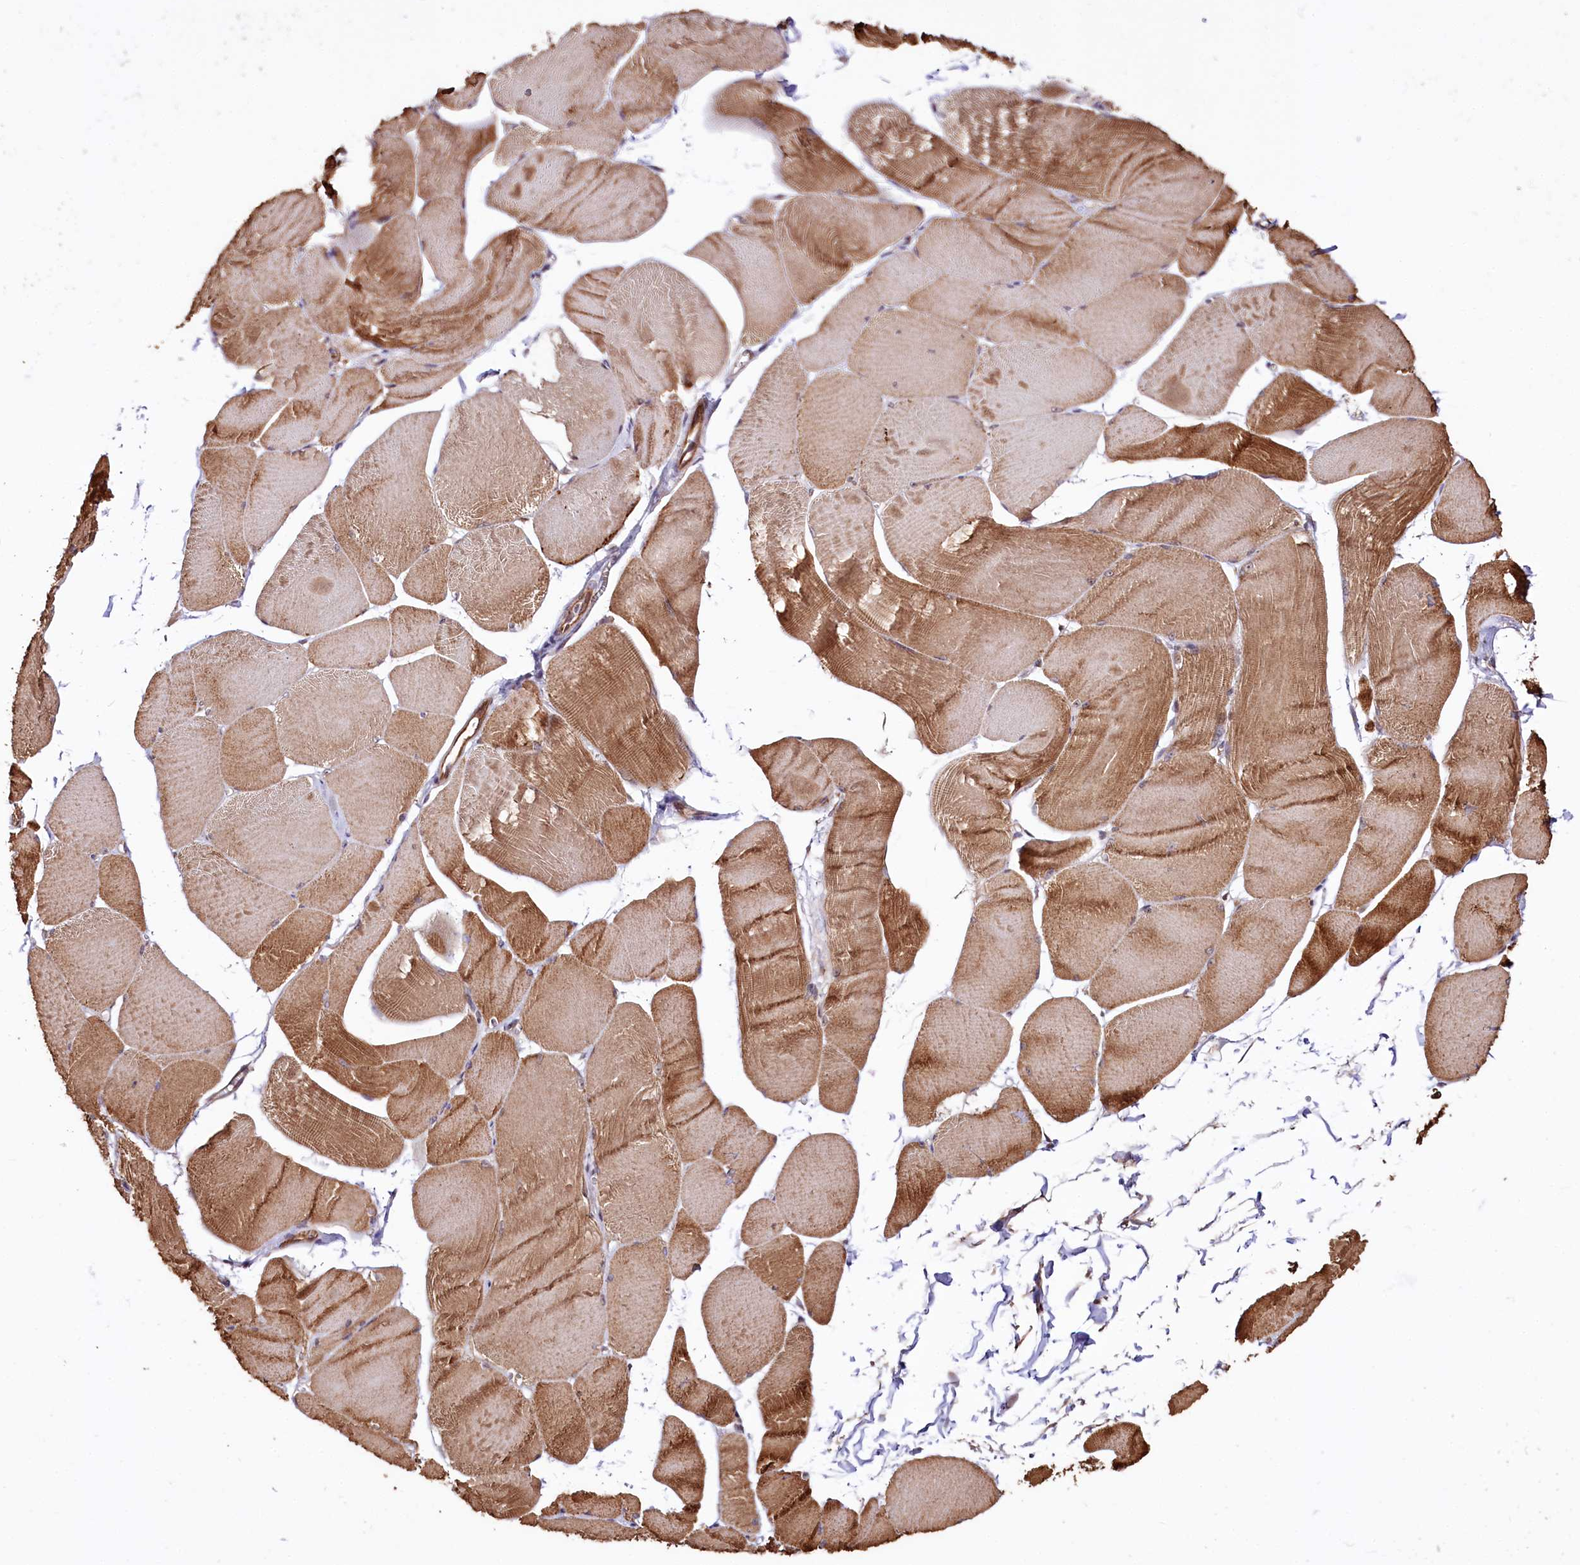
{"staining": {"intensity": "moderate", "quantity": ">75%", "location": "cytoplasmic/membranous"}, "tissue": "skeletal muscle", "cell_type": "Myocytes", "image_type": "normal", "snomed": [{"axis": "morphology", "description": "Normal tissue, NOS"}, {"axis": "morphology", "description": "Basal cell carcinoma"}, {"axis": "topography", "description": "Skeletal muscle"}], "caption": "Immunohistochemical staining of unremarkable human skeletal muscle displays moderate cytoplasmic/membranous protein expression in approximately >75% of myocytes. (IHC, brightfield microscopy, high magnification).", "gene": "ST7", "patient": {"sex": "female", "age": 64}}